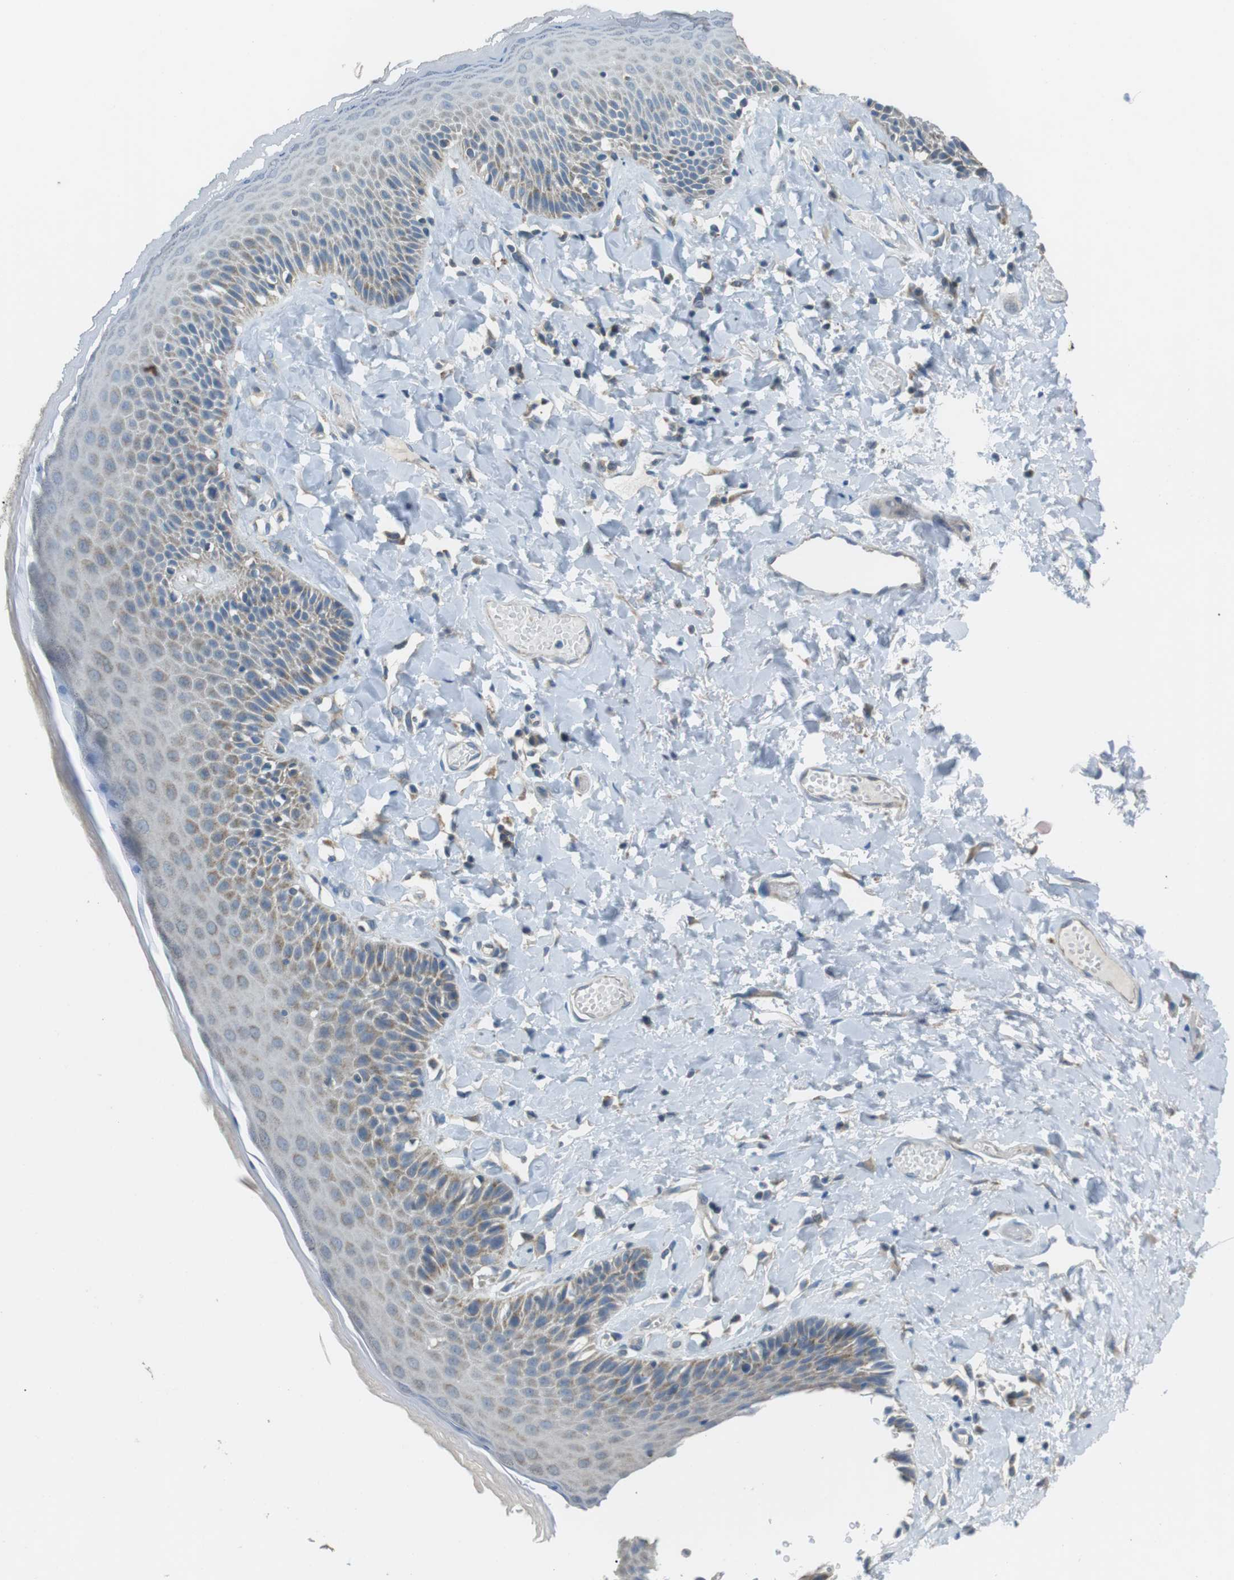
{"staining": {"intensity": "moderate", "quantity": "<25%", "location": "cytoplasmic/membranous"}, "tissue": "skin", "cell_type": "Epidermal cells", "image_type": "normal", "snomed": [{"axis": "morphology", "description": "Normal tissue, NOS"}, {"axis": "topography", "description": "Anal"}], "caption": "The micrograph reveals staining of unremarkable skin, revealing moderate cytoplasmic/membranous protein staining (brown color) within epidermal cells.", "gene": "BACE1", "patient": {"sex": "male", "age": 69}}